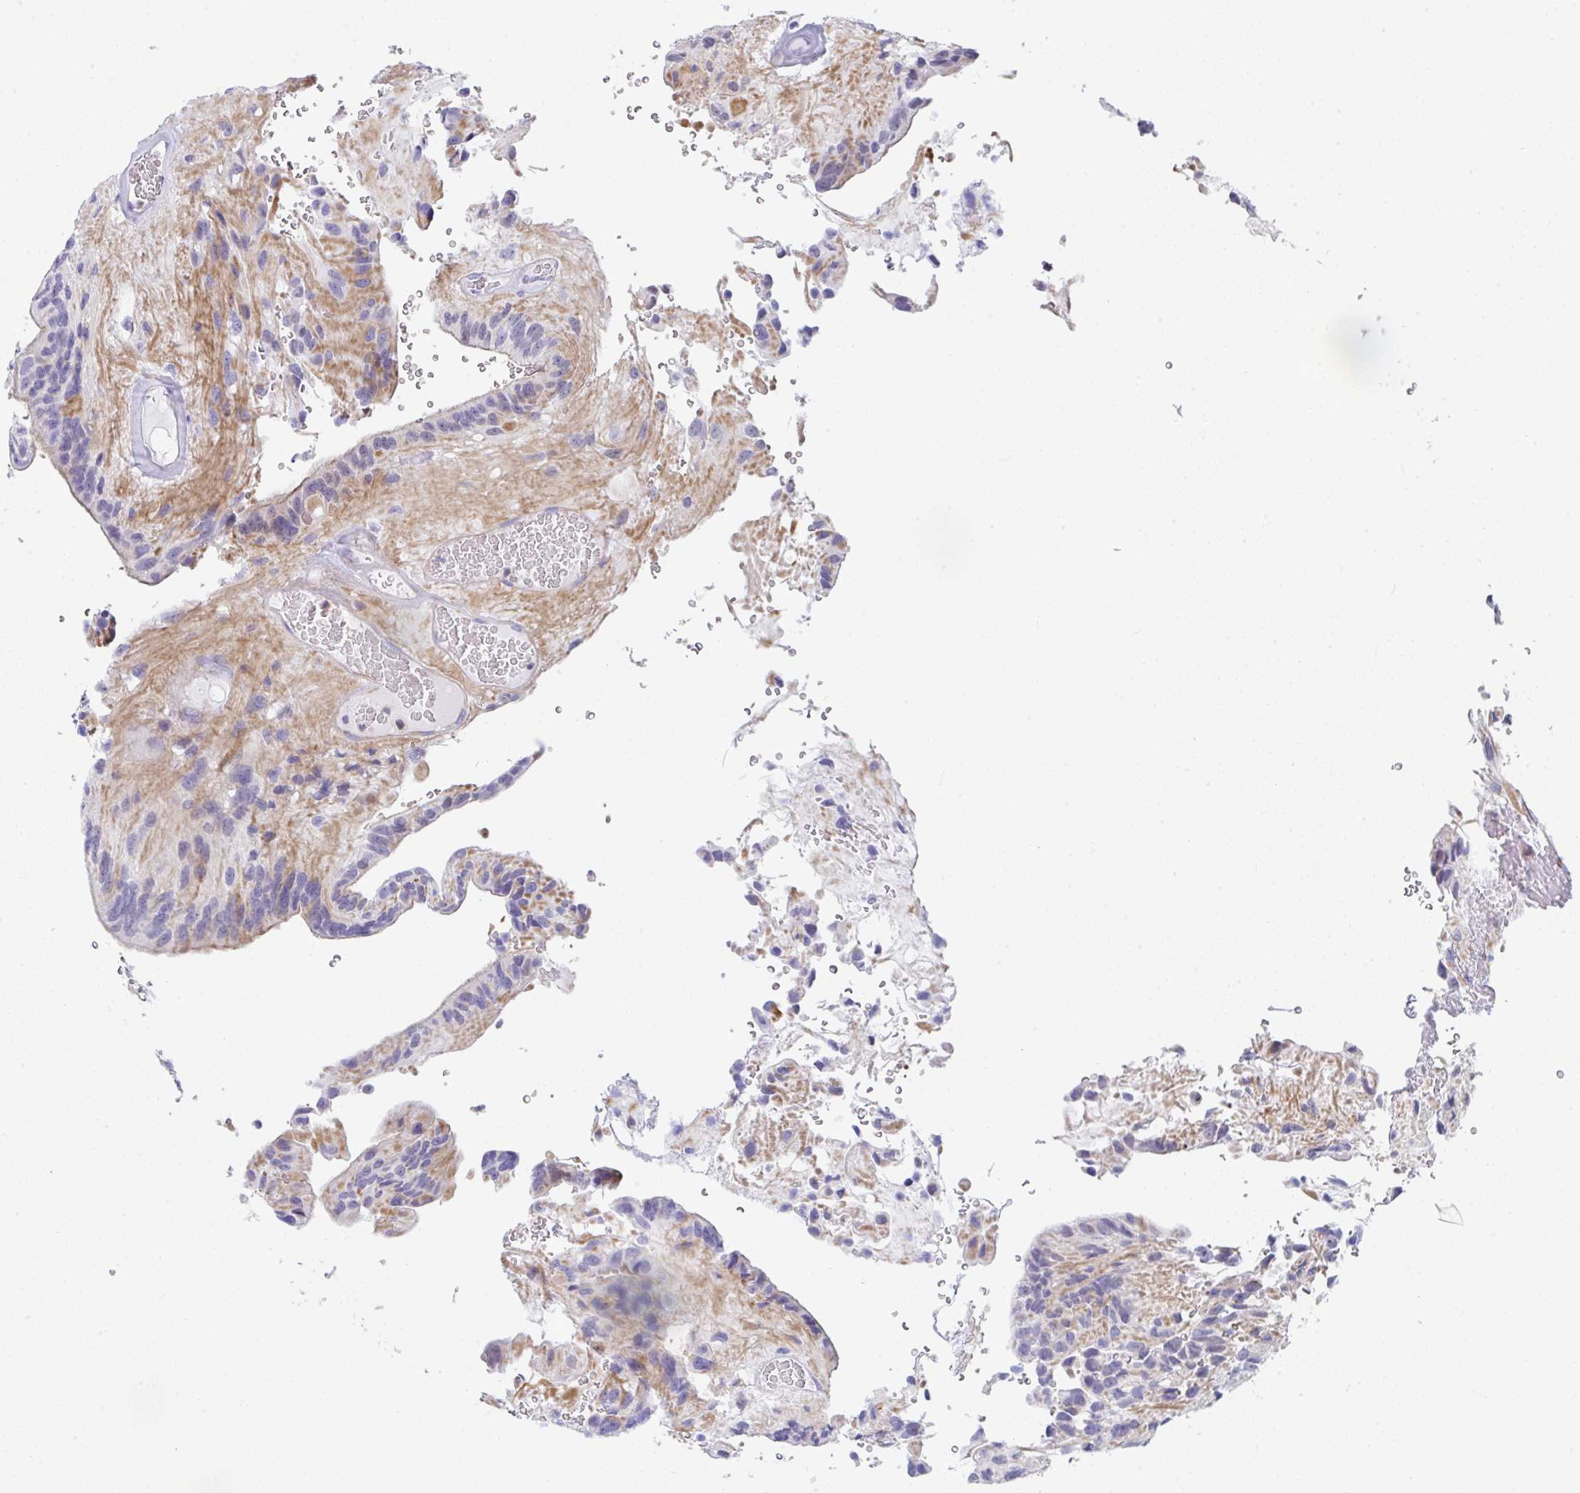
{"staining": {"intensity": "negative", "quantity": "none", "location": "none"}, "tissue": "glioma", "cell_type": "Tumor cells", "image_type": "cancer", "snomed": [{"axis": "morphology", "description": "Glioma, malignant, Low grade"}, {"axis": "topography", "description": "Brain"}], "caption": "The IHC image has no significant staining in tumor cells of glioma tissue. The staining is performed using DAB brown chromogen with nuclei counter-stained in using hematoxylin.", "gene": "MGAM2", "patient": {"sex": "male", "age": 31}}